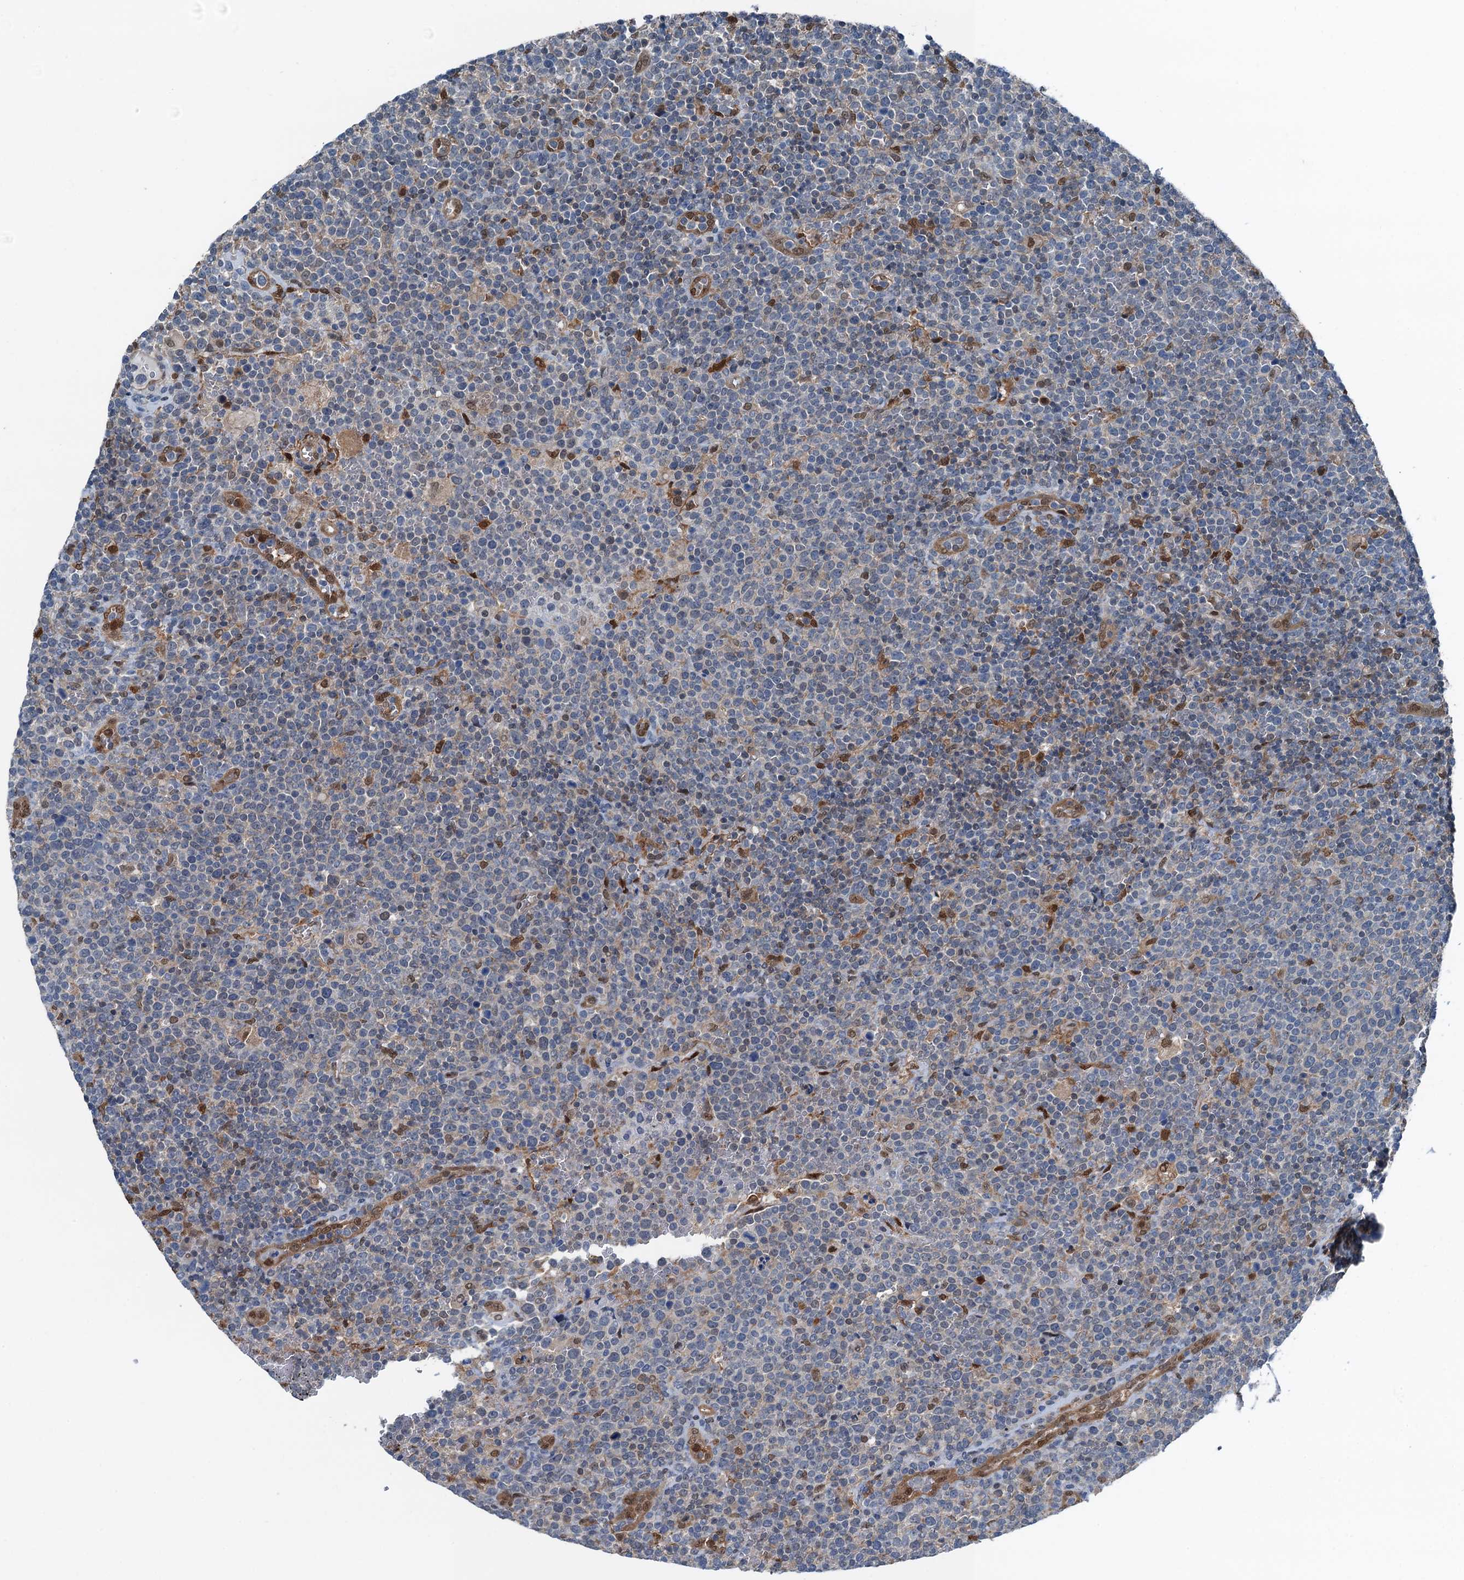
{"staining": {"intensity": "moderate", "quantity": "<25%", "location": "nuclear"}, "tissue": "lymphoma", "cell_type": "Tumor cells", "image_type": "cancer", "snomed": [{"axis": "morphology", "description": "Malignant lymphoma, non-Hodgkin's type, High grade"}, {"axis": "topography", "description": "Lymph node"}], "caption": "A micrograph showing moderate nuclear expression in about <25% of tumor cells in lymphoma, as visualized by brown immunohistochemical staining.", "gene": "RNH1", "patient": {"sex": "male", "age": 61}}